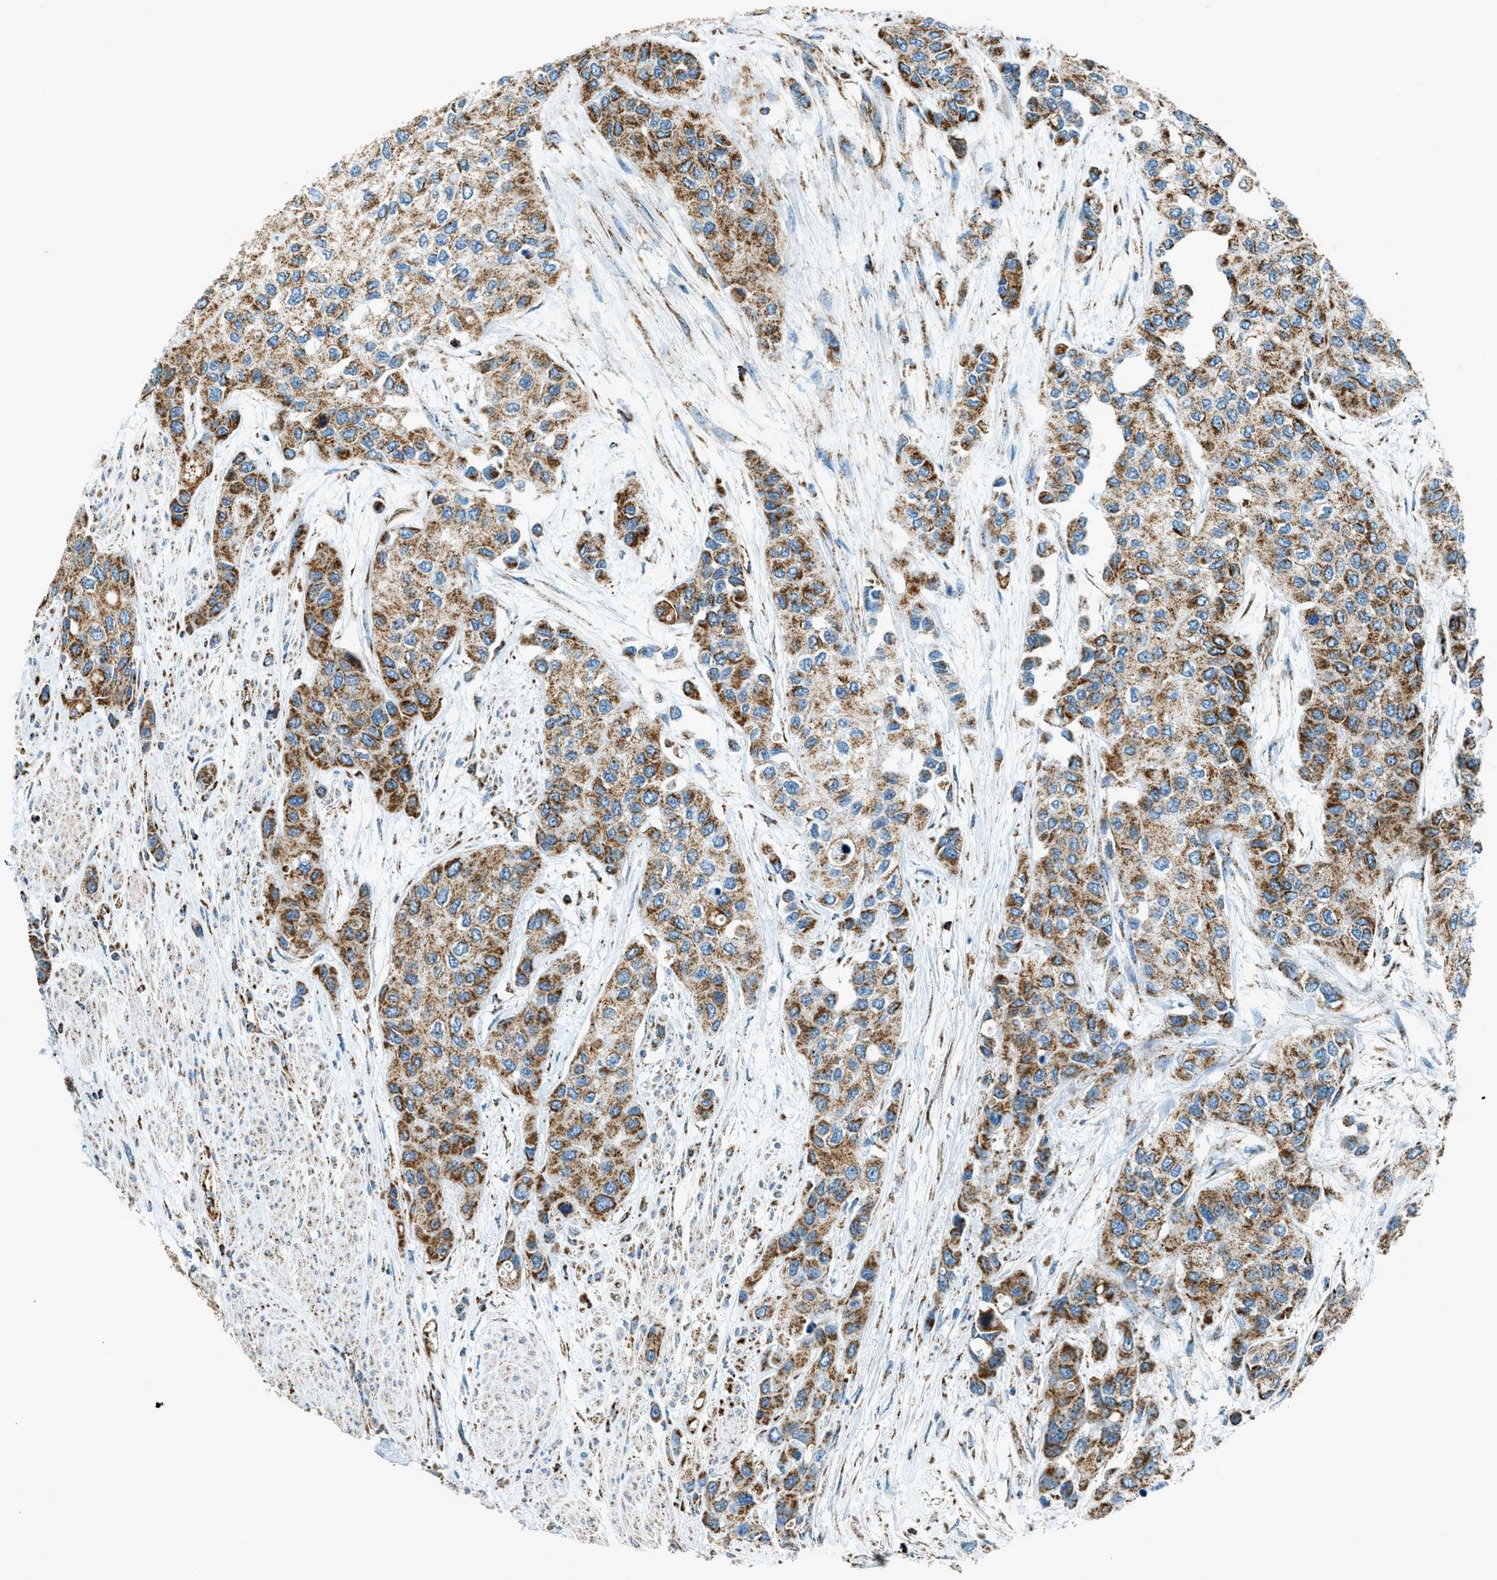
{"staining": {"intensity": "moderate", "quantity": ">75%", "location": "cytoplasmic/membranous"}, "tissue": "urothelial cancer", "cell_type": "Tumor cells", "image_type": "cancer", "snomed": [{"axis": "morphology", "description": "Urothelial carcinoma, High grade"}, {"axis": "topography", "description": "Urinary bladder"}], "caption": "Immunohistochemical staining of high-grade urothelial carcinoma displays medium levels of moderate cytoplasmic/membranous positivity in approximately >75% of tumor cells.", "gene": "CHST15", "patient": {"sex": "female", "age": 56}}